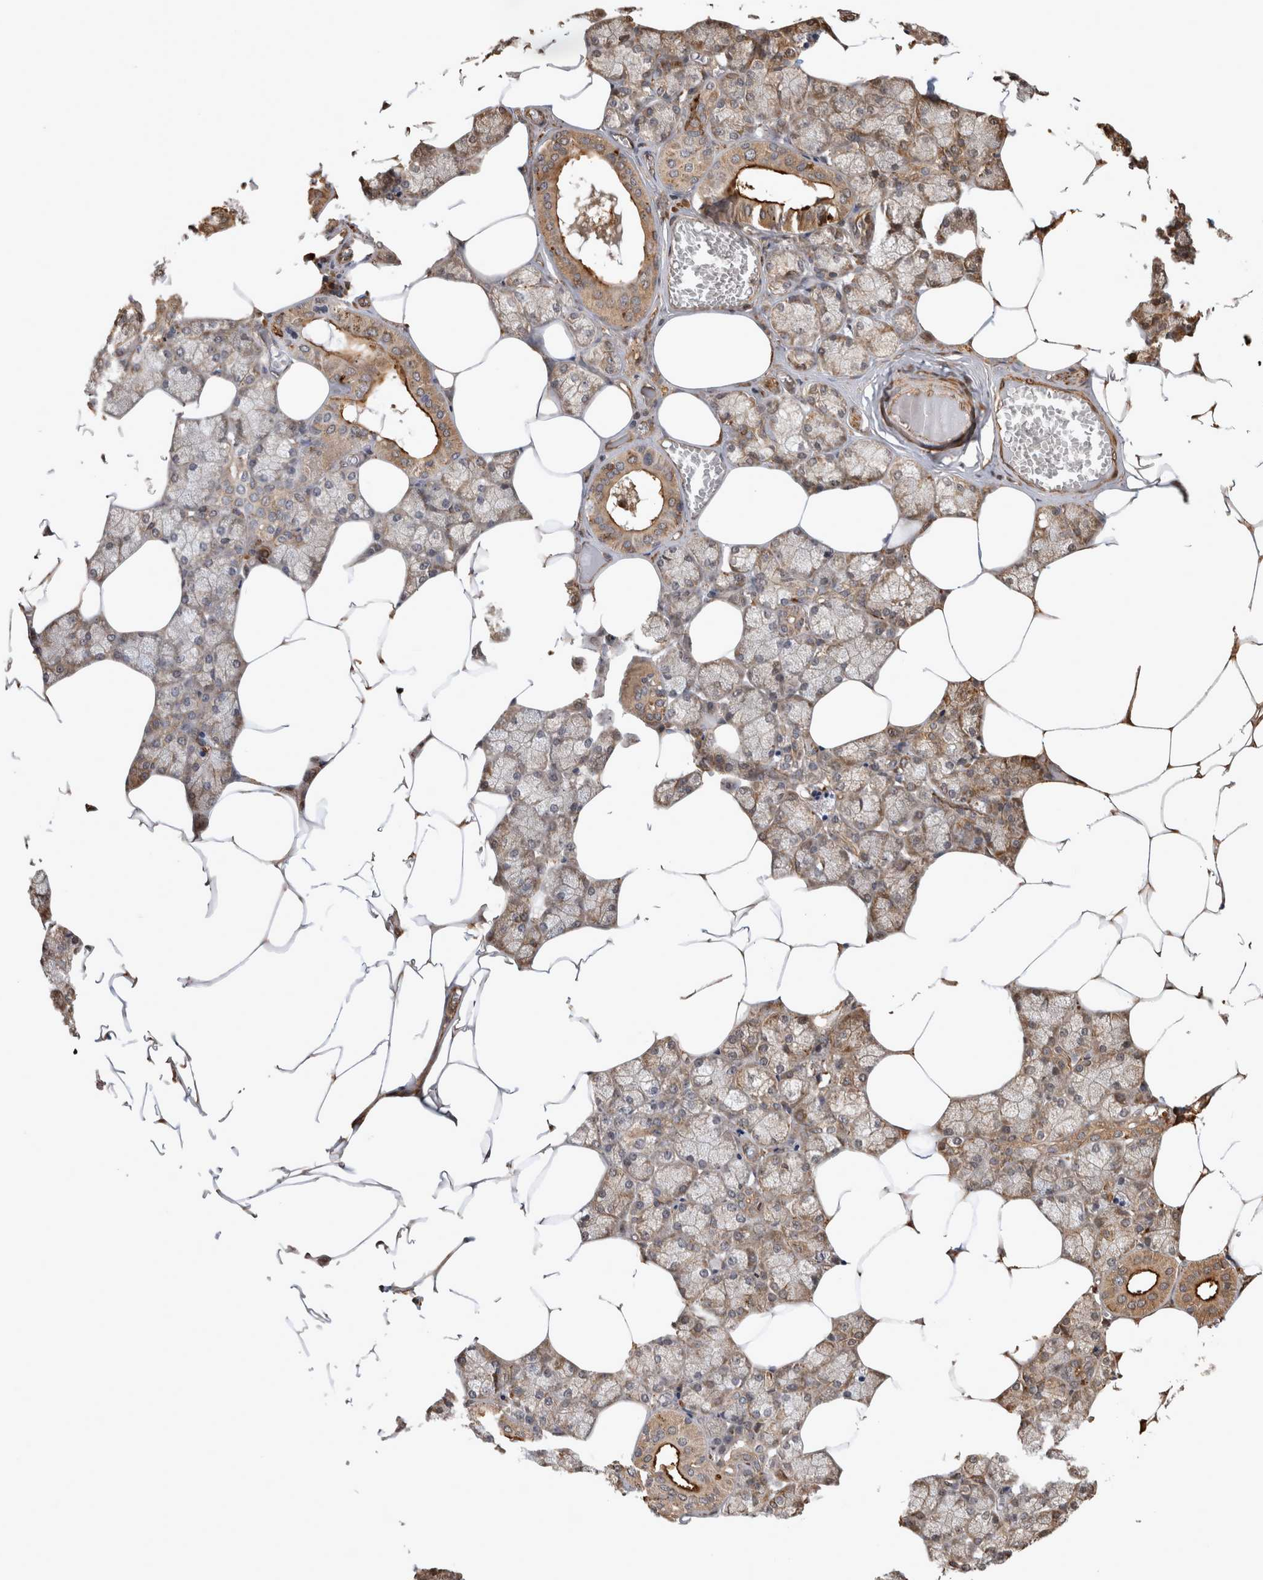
{"staining": {"intensity": "moderate", "quantity": "25%-75%", "location": "cytoplasmic/membranous"}, "tissue": "salivary gland", "cell_type": "Glandular cells", "image_type": "normal", "snomed": [{"axis": "morphology", "description": "Normal tissue, NOS"}, {"axis": "topography", "description": "Salivary gland"}], "caption": "Salivary gland stained with DAB (3,3'-diaminobenzidine) immunohistochemistry (IHC) demonstrates medium levels of moderate cytoplasmic/membranous staining in about 25%-75% of glandular cells. The protein is shown in brown color, while the nuclei are stained blue.", "gene": "CLIP1", "patient": {"sex": "male", "age": 62}}